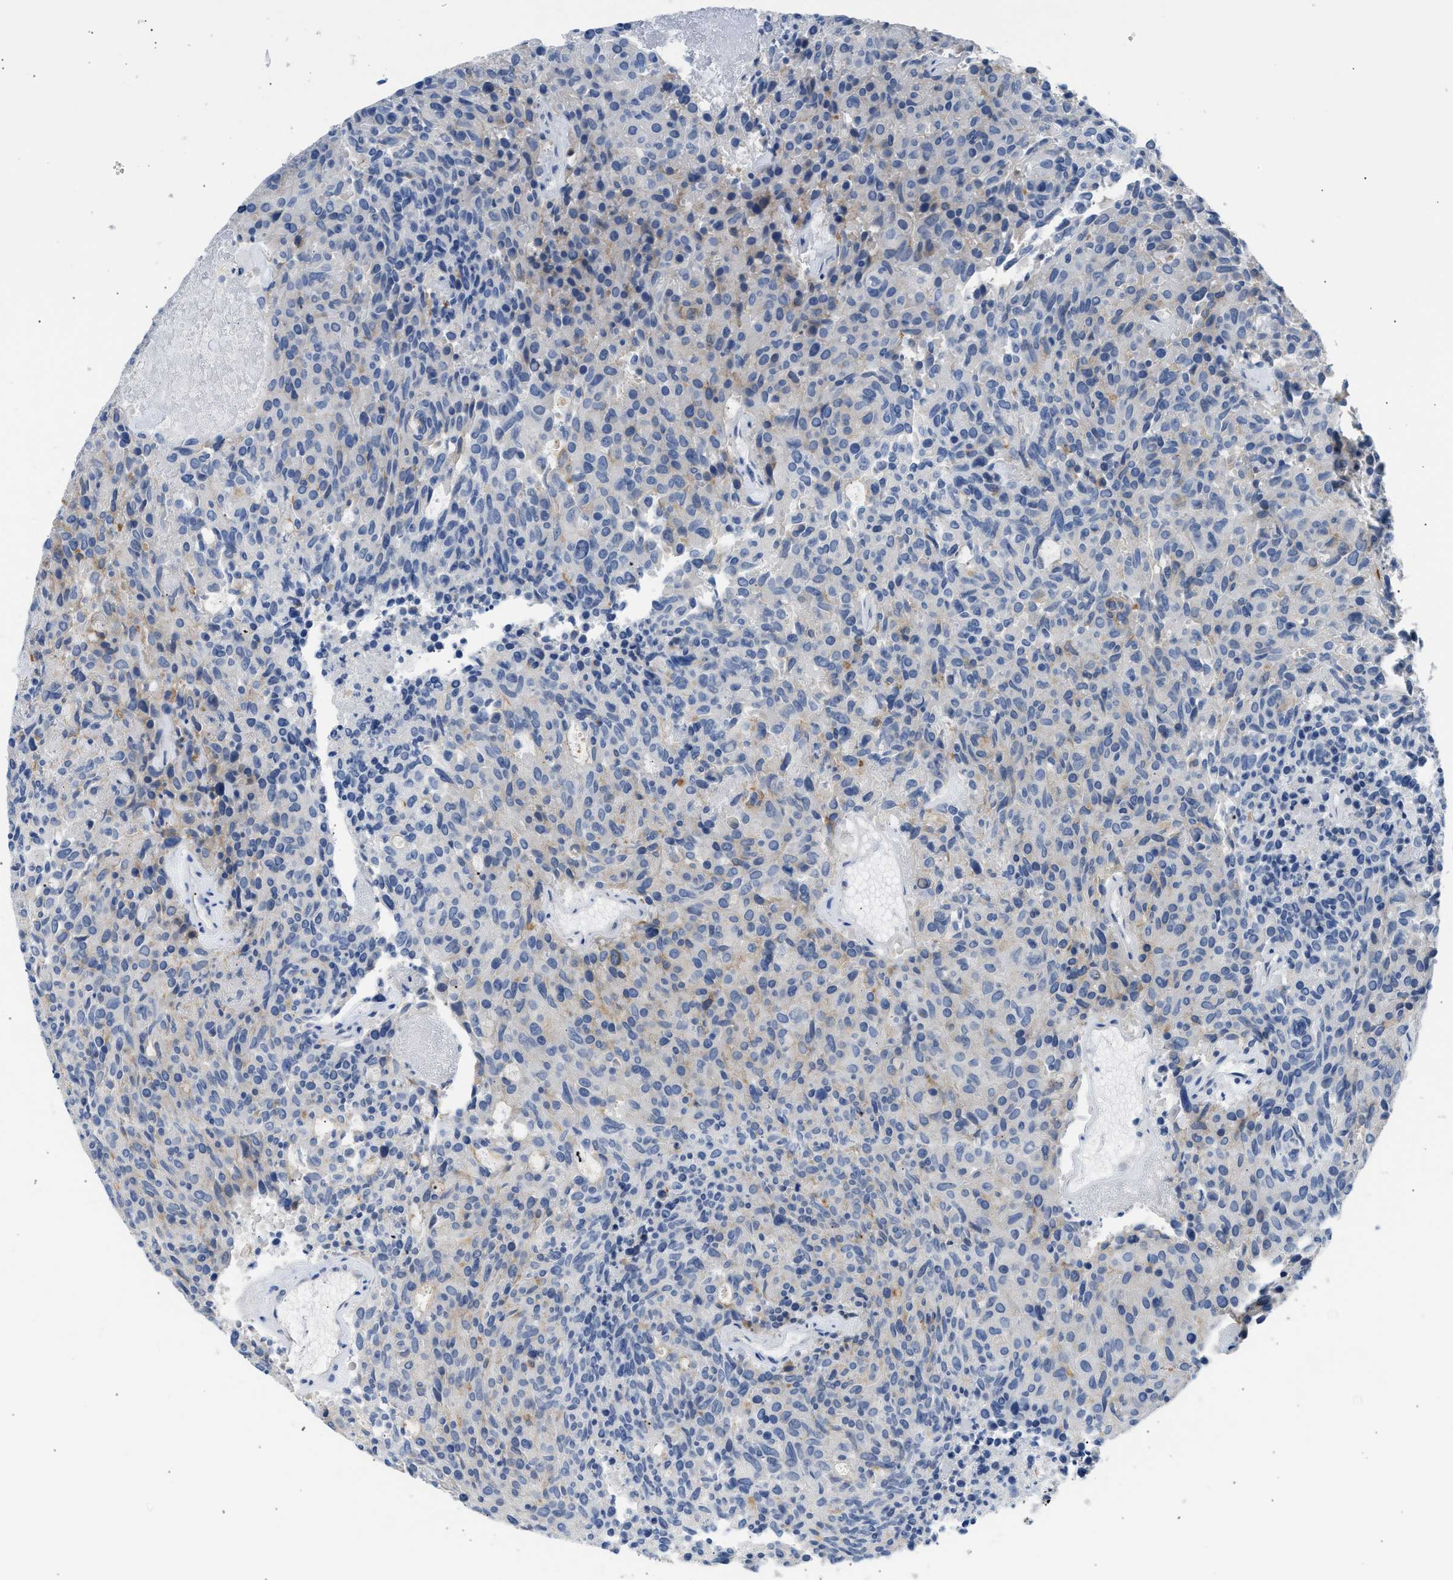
{"staining": {"intensity": "weak", "quantity": "<25%", "location": "cytoplasmic/membranous"}, "tissue": "carcinoid", "cell_type": "Tumor cells", "image_type": "cancer", "snomed": [{"axis": "morphology", "description": "Carcinoid, malignant, NOS"}, {"axis": "topography", "description": "Pancreas"}], "caption": "Protein analysis of carcinoid (malignant) displays no significant positivity in tumor cells.", "gene": "ERBB2", "patient": {"sex": "female", "age": 54}}